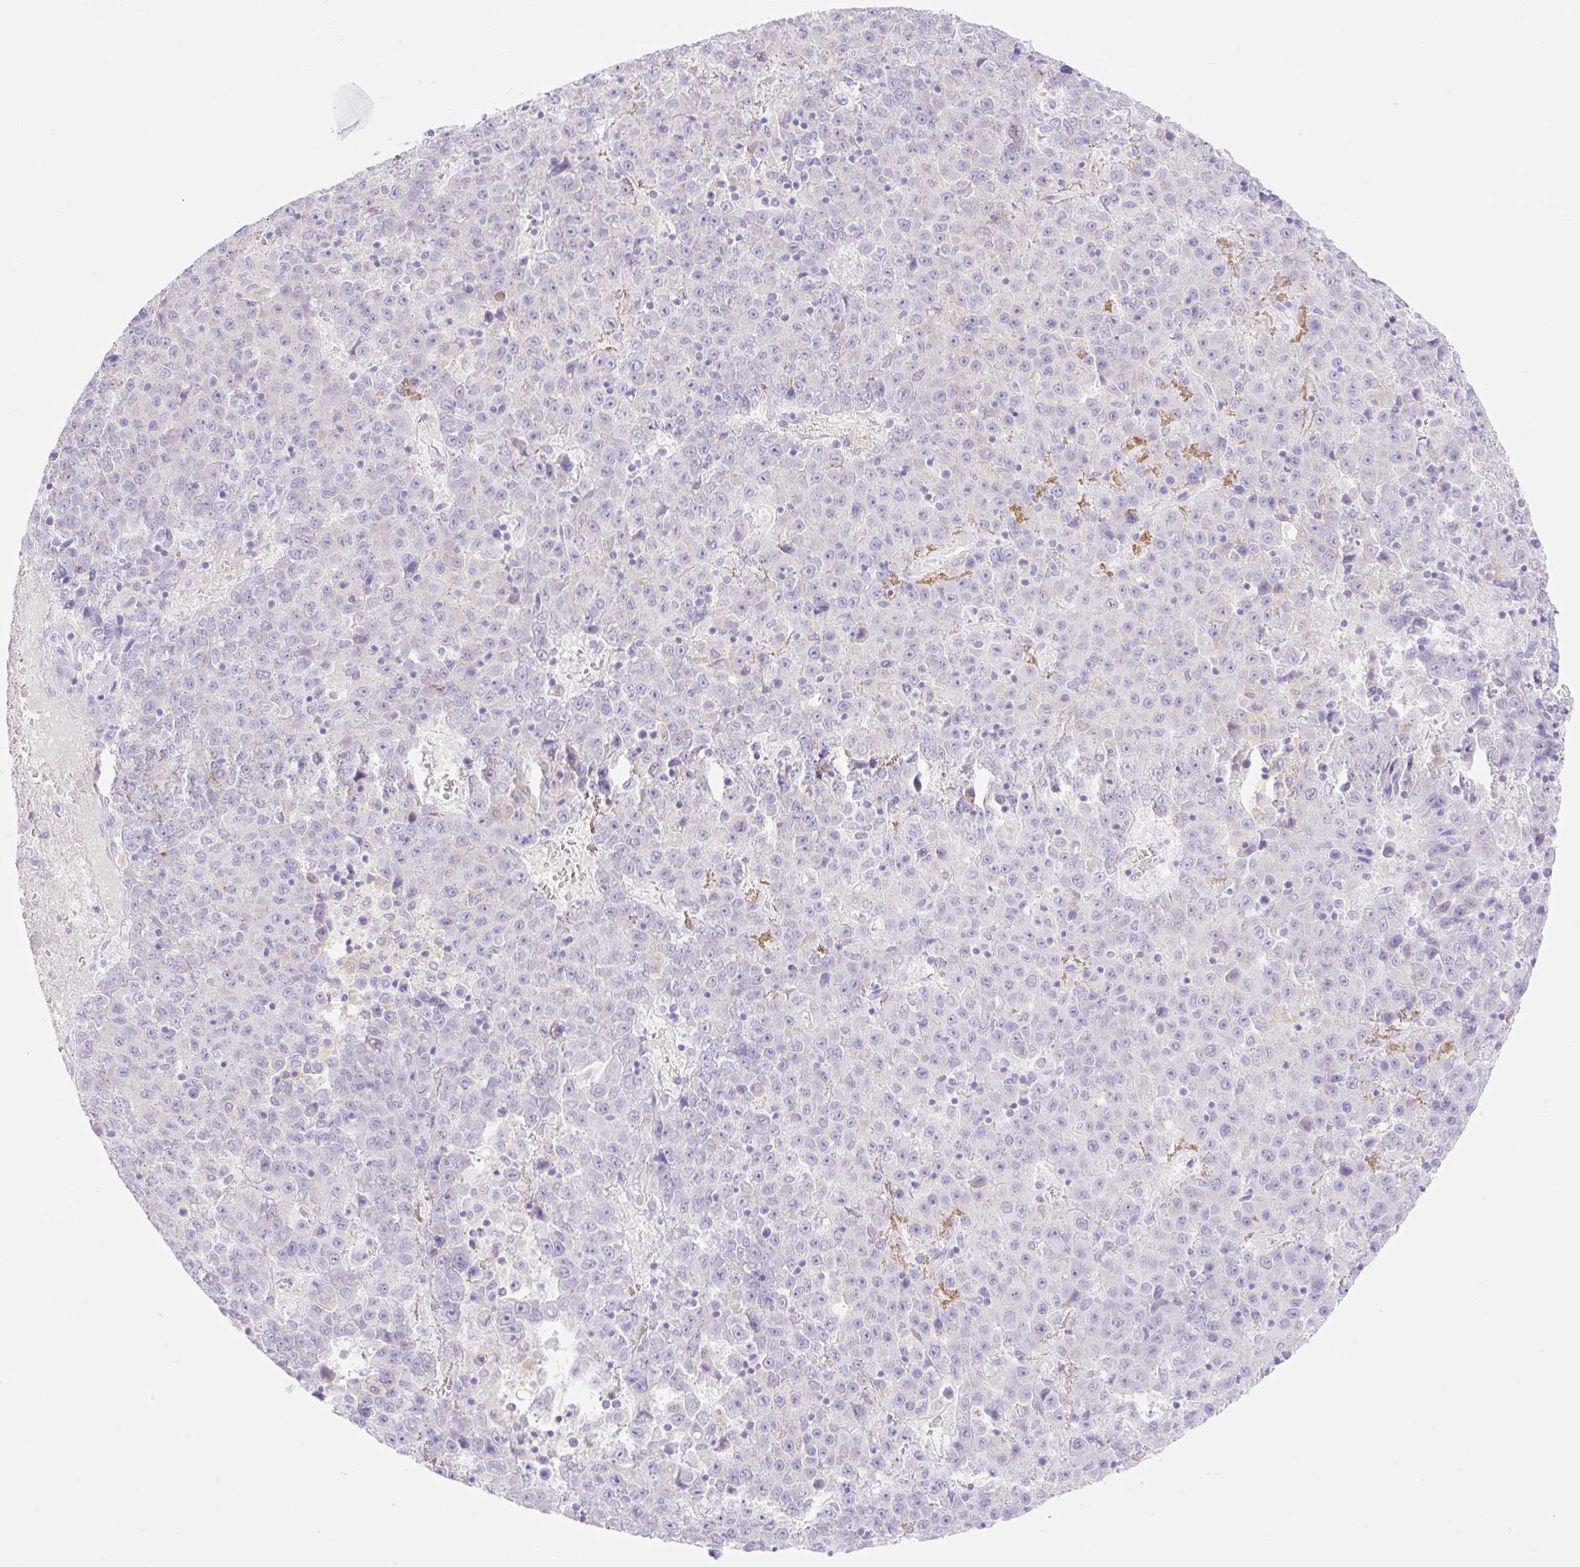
{"staining": {"intensity": "negative", "quantity": "none", "location": "none"}, "tissue": "liver cancer", "cell_type": "Tumor cells", "image_type": "cancer", "snomed": [{"axis": "morphology", "description": "Carcinoma, Hepatocellular, NOS"}, {"axis": "topography", "description": "Liver"}], "caption": "IHC histopathology image of human liver cancer stained for a protein (brown), which displays no staining in tumor cells.", "gene": "CDX1", "patient": {"sex": "female", "age": 53}}